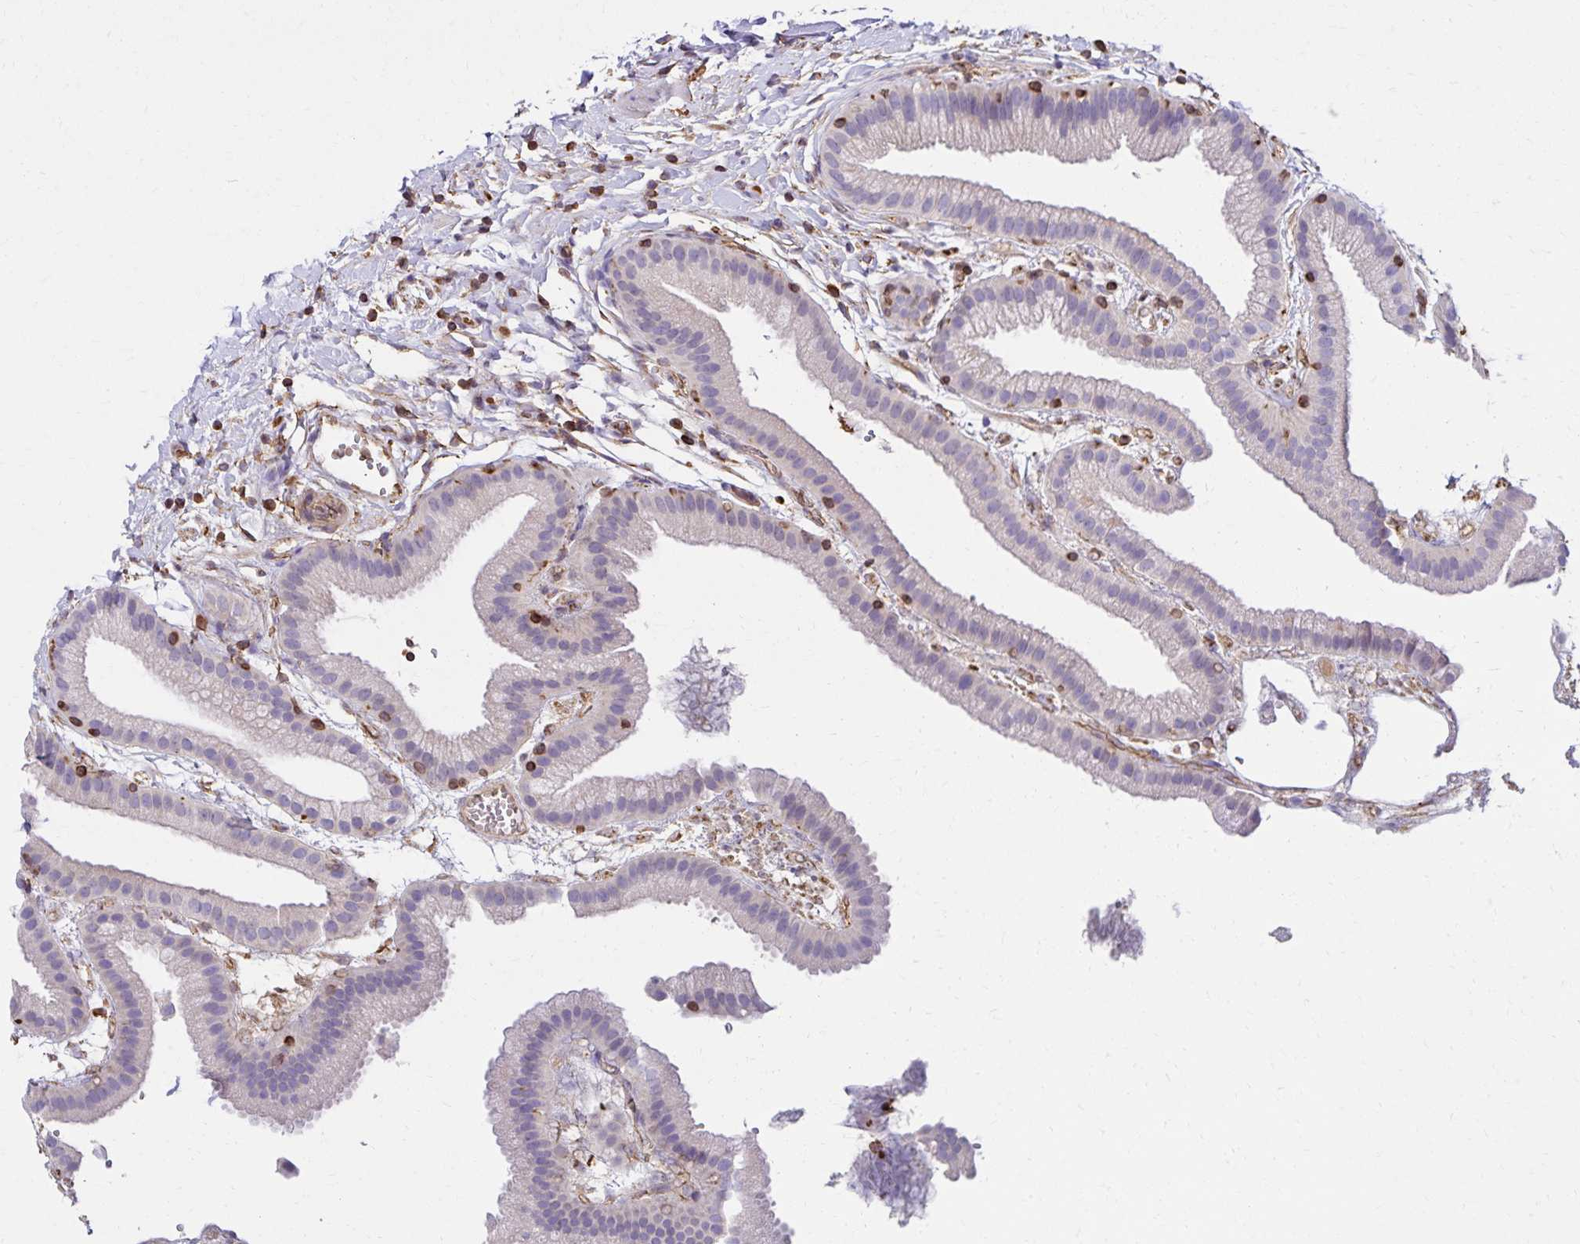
{"staining": {"intensity": "negative", "quantity": "none", "location": "none"}, "tissue": "gallbladder", "cell_type": "Glandular cells", "image_type": "normal", "snomed": [{"axis": "morphology", "description": "Normal tissue, NOS"}, {"axis": "topography", "description": "Gallbladder"}], "caption": "Immunohistochemical staining of unremarkable human gallbladder exhibits no significant expression in glandular cells. (DAB (3,3'-diaminobenzidine) immunohistochemistry visualized using brightfield microscopy, high magnification).", "gene": "TRPV6", "patient": {"sex": "female", "age": 63}}